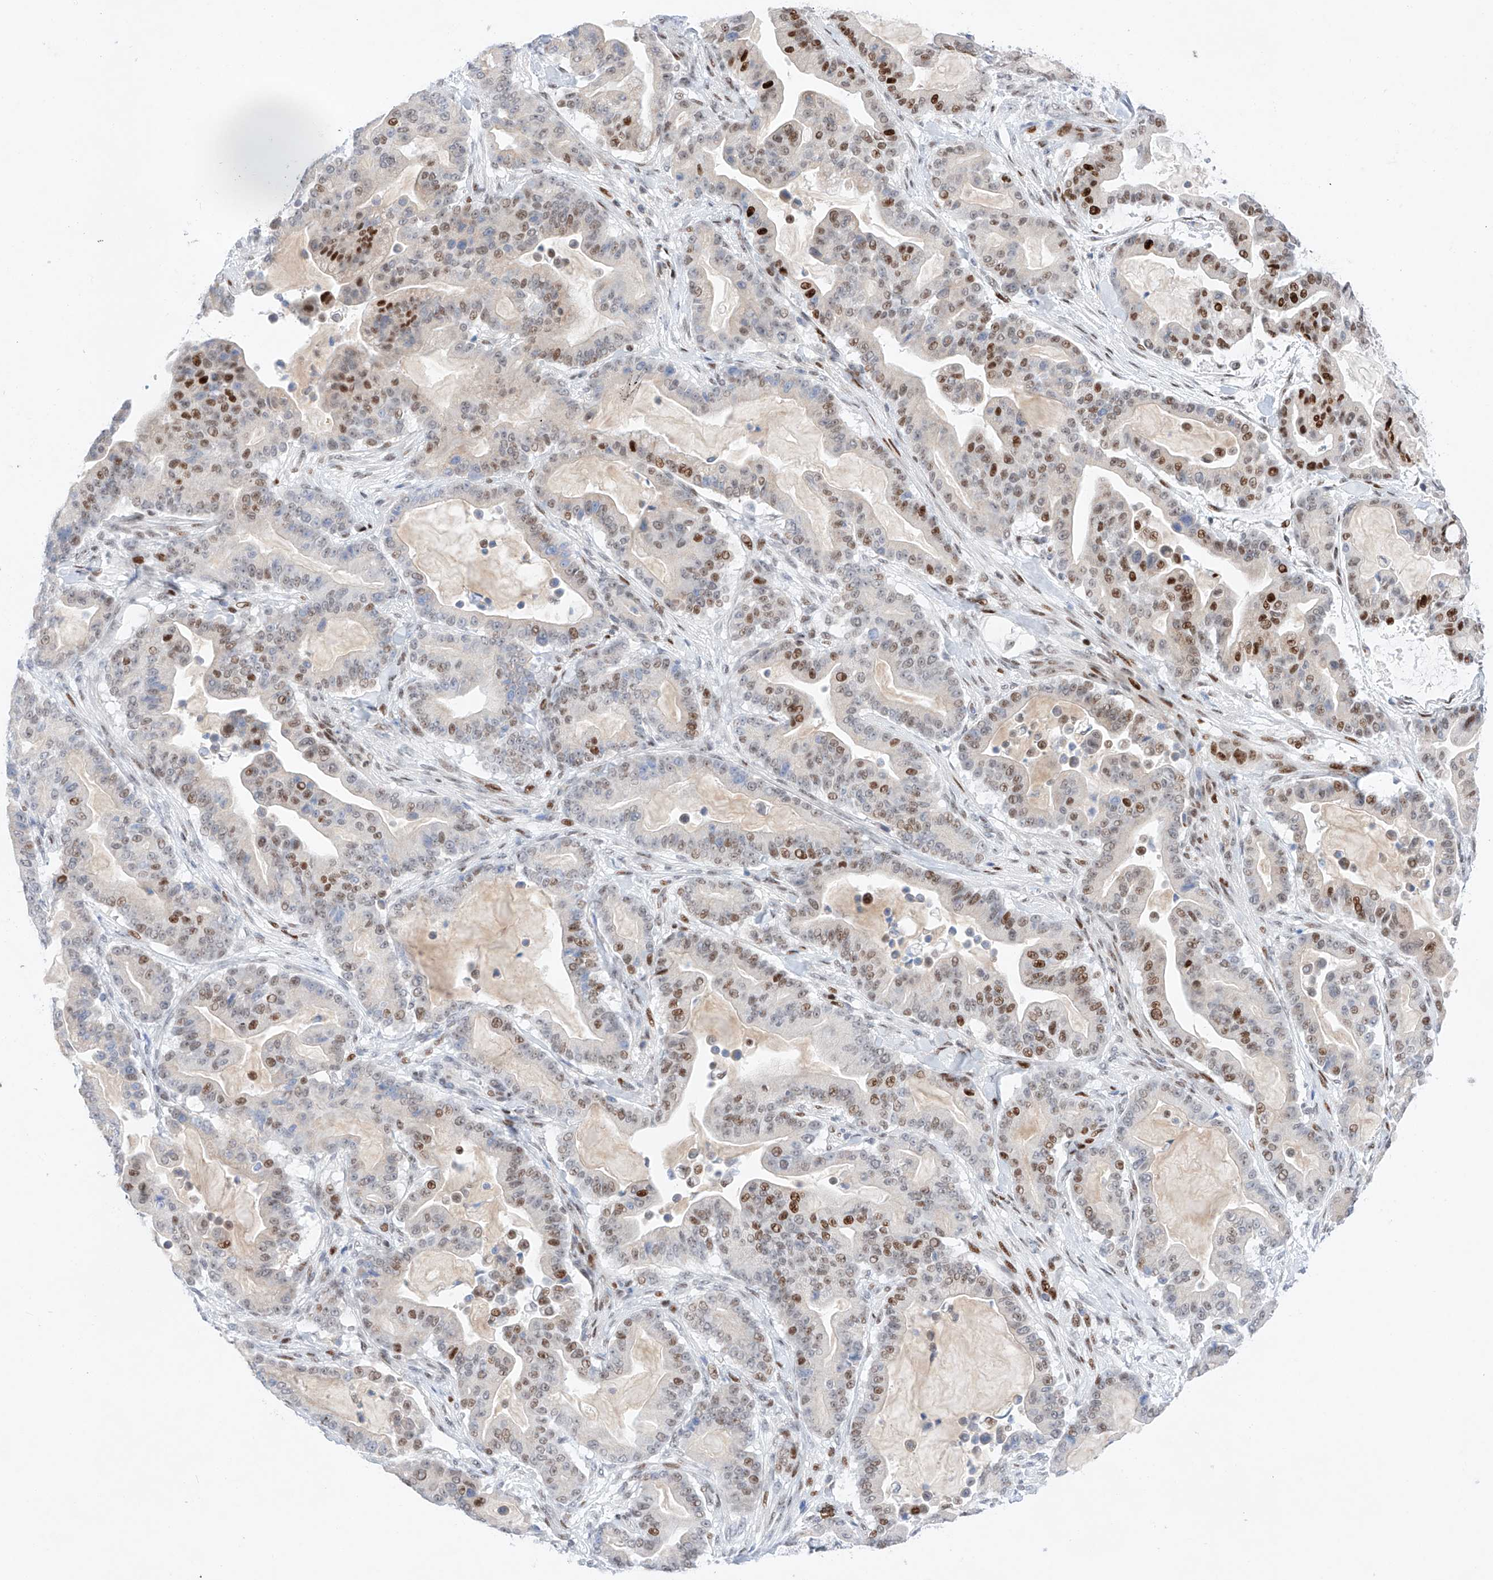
{"staining": {"intensity": "moderate", "quantity": "25%-75%", "location": "nuclear"}, "tissue": "pancreatic cancer", "cell_type": "Tumor cells", "image_type": "cancer", "snomed": [{"axis": "morphology", "description": "Adenocarcinoma, NOS"}, {"axis": "topography", "description": "Pancreas"}], "caption": "IHC of human pancreatic adenocarcinoma shows medium levels of moderate nuclear expression in about 25%-75% of tumor cells.", "gene": "NT5C3B", "patient": {"sex": "male", "age": 63}}